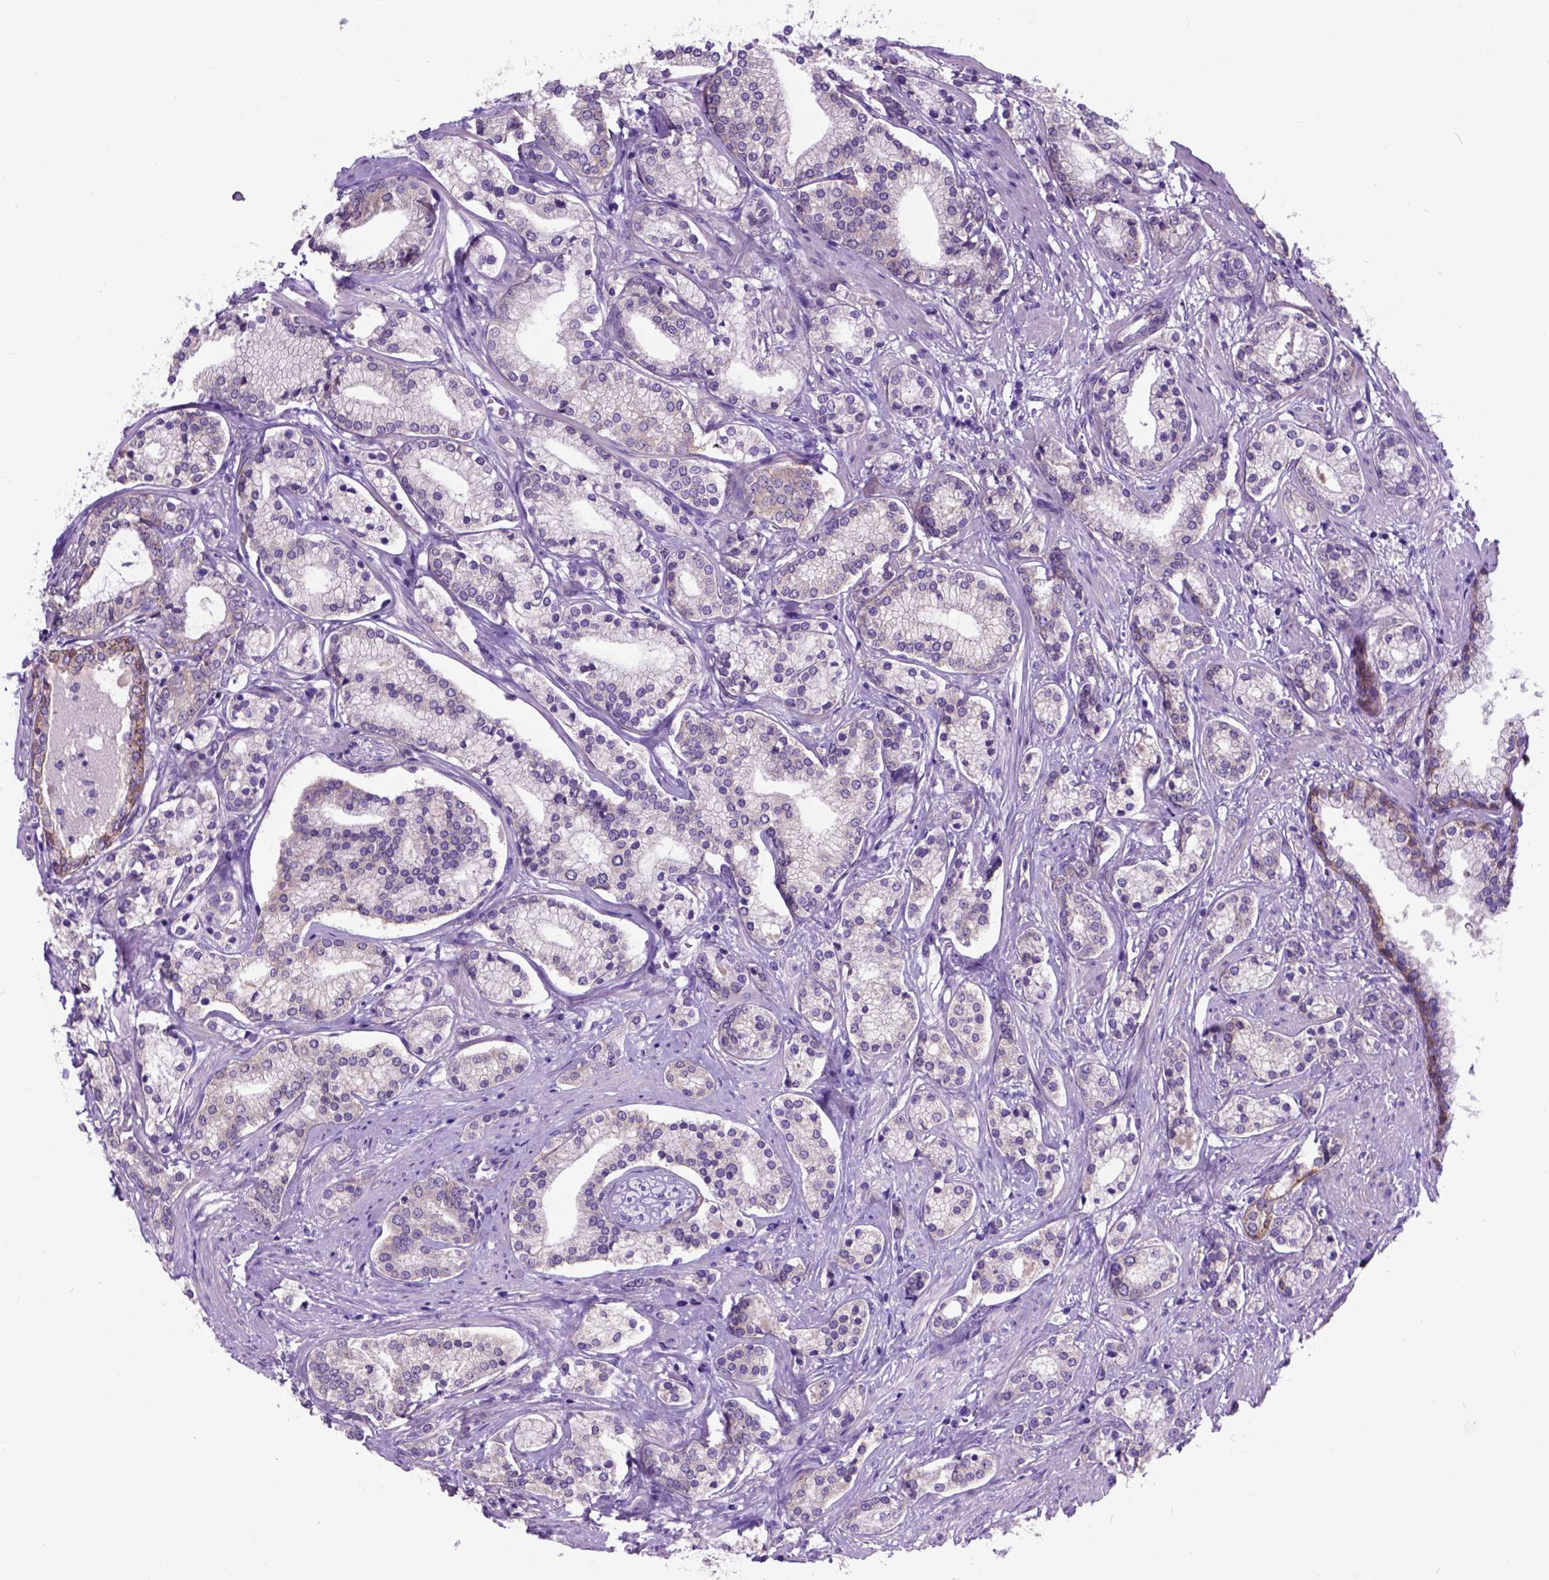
{"staining": {"intensity": "negative", "quantity": "none", "location": "none"}, "tissue": "prostate cancer", "cell_type": "Tumor cells", "image_type": "cancer", "snomed": [{"axis": "morphology", "description": "Adenocarcinoma, High grade"}, {"axis": "topography", "description": "Prostate"}], "caption": "Prostate cancer was stained to show a protein in brown. There is no significant expression in tumor cells. (DAB IHC visualized using brightfield microscopy, high magnification).", "gene": "EGFR", "patient": {"sex": "male", "age": 58}}